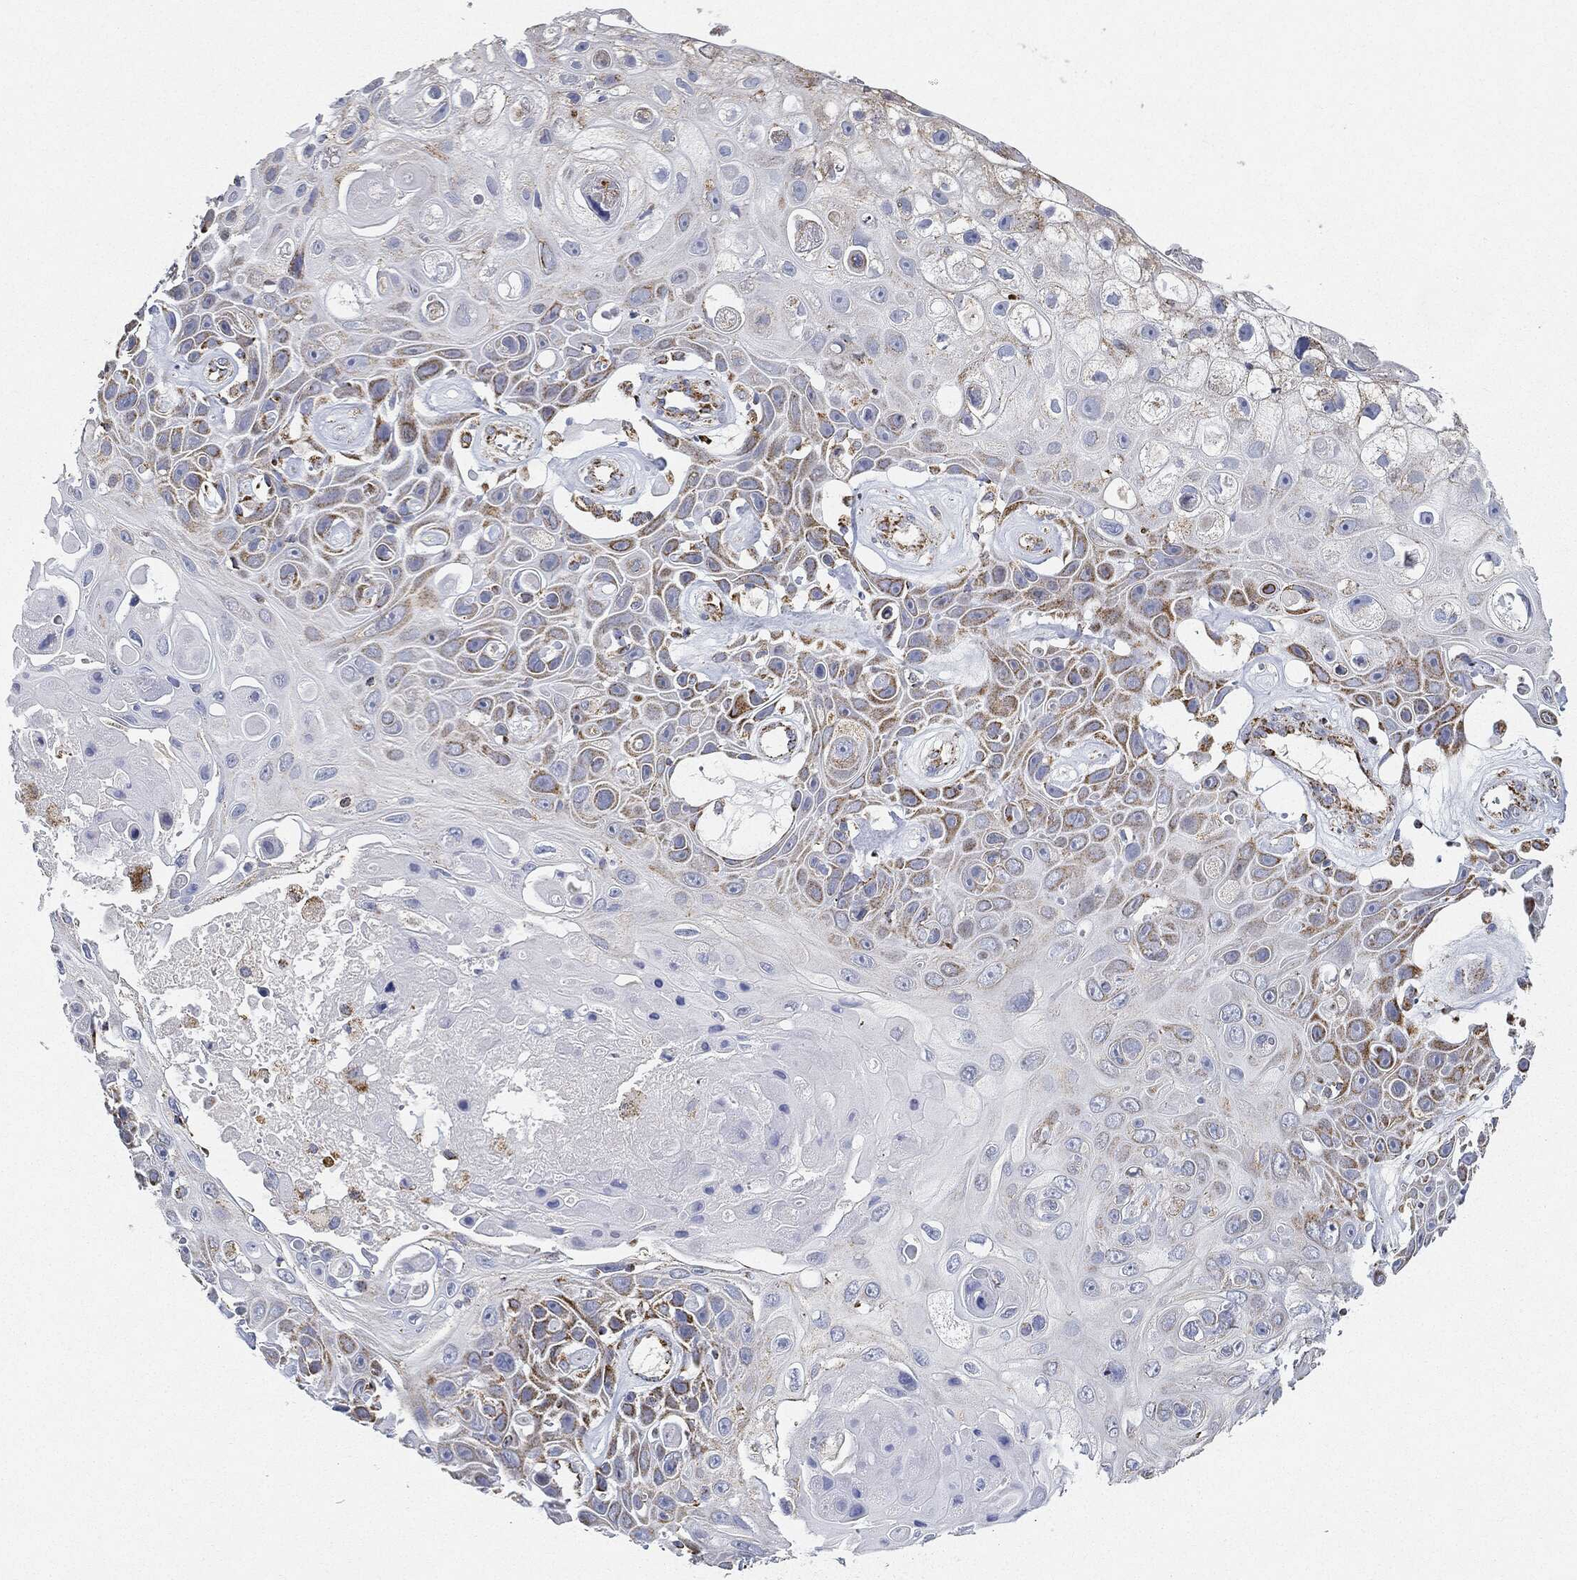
{"staining": {"intensity": "strong", "quantity": "25%-75%", "location": "cytoplasmic/membranous"}, "tissue": "skin cancer", "cell_type": "Tumor cells", "image_type": "cancer", "snomed": [{"axis": "morphology", "description": "Squamous cell carcinoma, NOS"}, {"axis": "topography", "description": "Skin"}], "caption": "Skin cancer (squamous cell carcinoma) tissue displays strong cytoplasmic/membranous positivity in about 25%-75% of tumor cells, visualized by immunohistochemistry. The staining was performed using DAB to visualize the protein expression in brown, while the nuclei were stained in blue with hematoxylin (Magnification: 20x).", "gene": "CAPN15", "patient": {"sex": "male", "age": 82}}